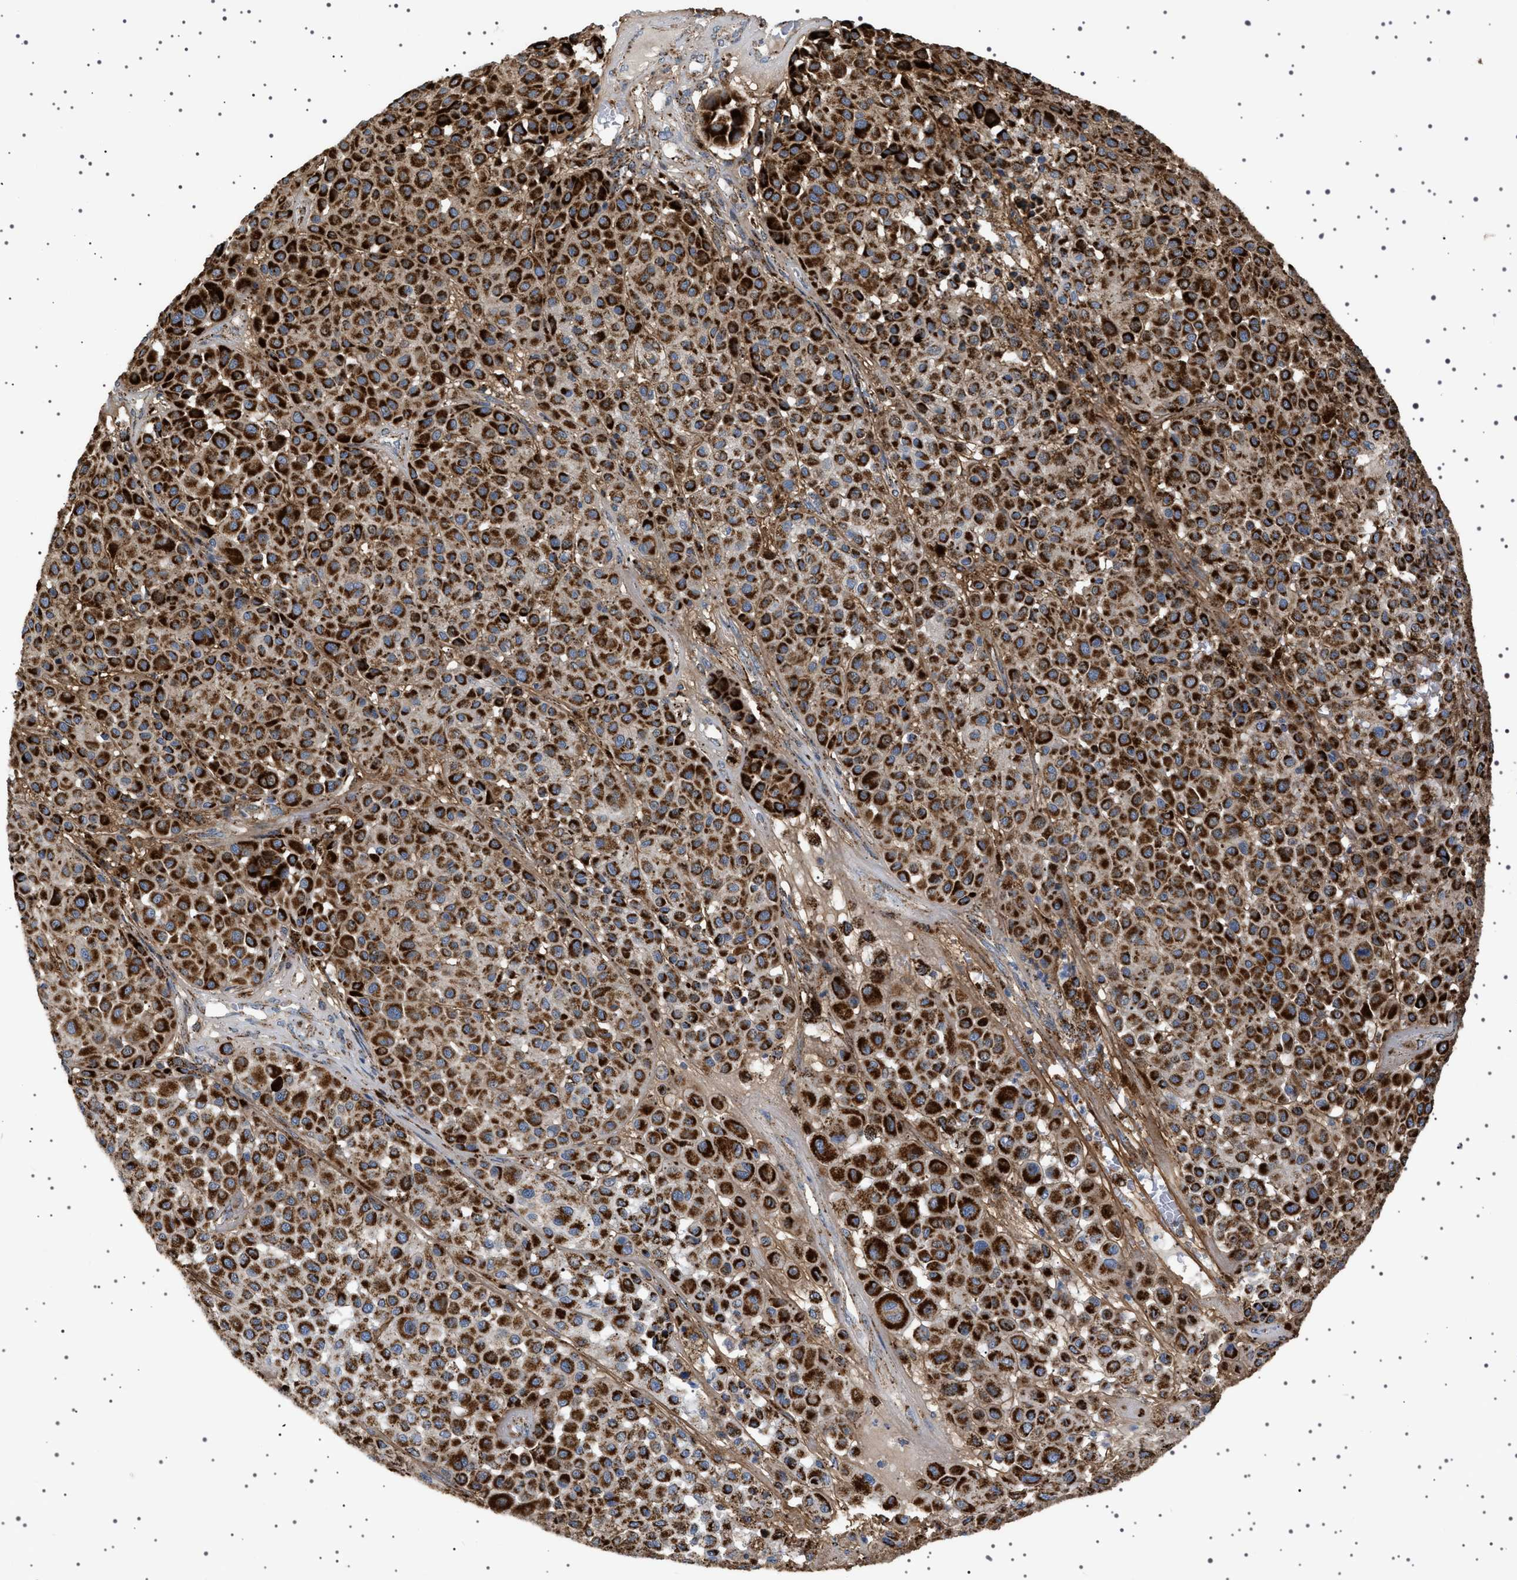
{"staining": {"intensity": "strong", "quantity": ">75%", "location": "cytoplasmic/membranous"}, "tissue": "melanoma", "cell_type": "Tumor cells", "image_type": "cancer", "snomed": [{"axis": "morphology", "description": "Malignant melanoma, Metastatic site"}, {"axis": "topography", "description": "Soft tissue"}], "caption": "This is an image of immunohistochemistry staining of melanoma, which shows strong expression in the cytoplasmic/membranous of tumor cells.", "gene": "UBXN8", "patient": {"sex": "male", "age": 41}}